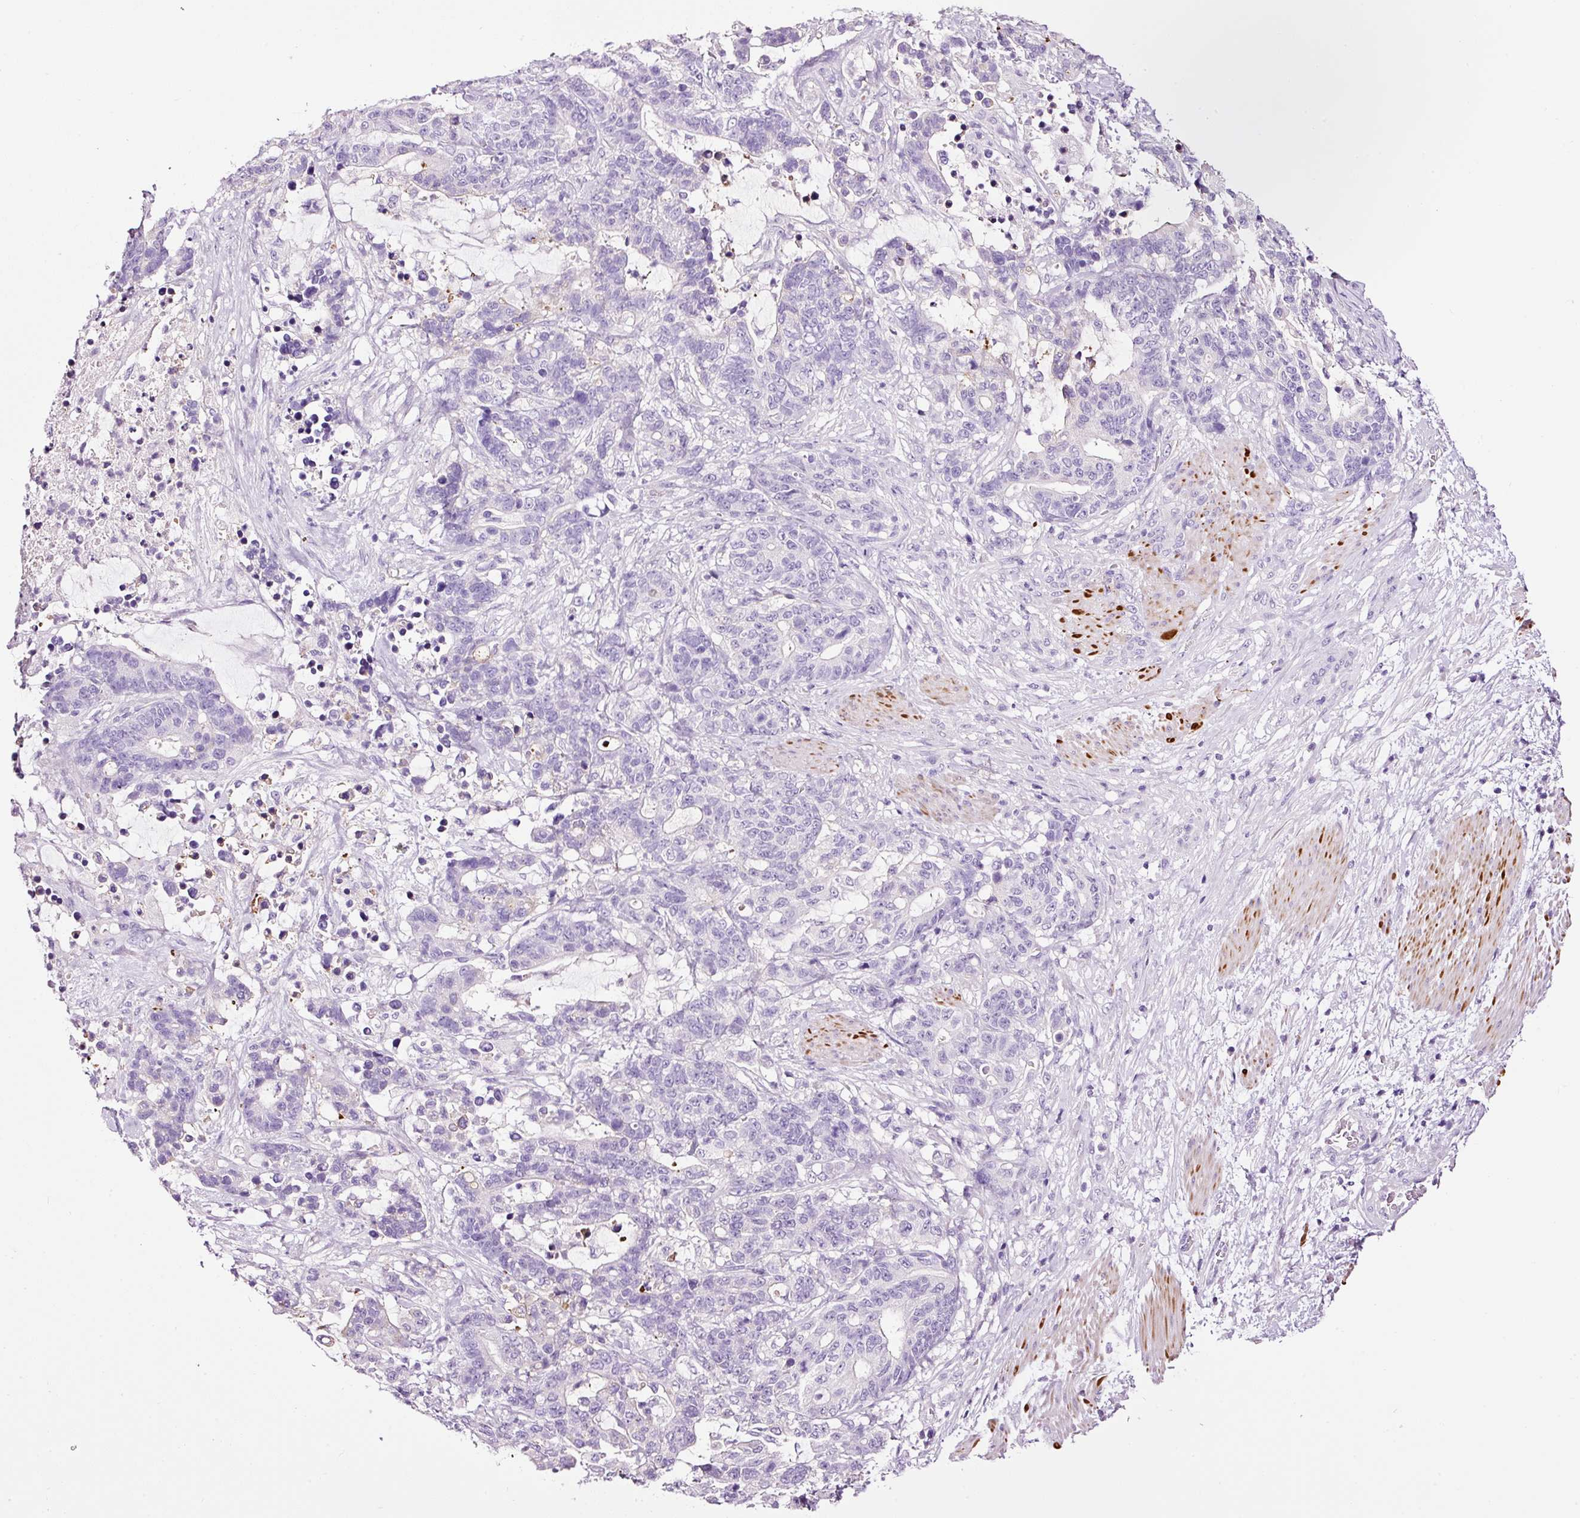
{"staining": {"intensity": "negative", "quantity": "none", "location": "none"}, "tissue": "stomach cancer", "cell_type": "Tumor cells", "image_type": "cancer", "snomed": [{"axis": "morphology", "description": "Normal tissue, NOS"}, {"axis": "morphology", "description": "Adenocarcinoma, NOS"}, {"axis": "topography", "description": "Stomach"}], "caption": "Immunohistochemistry image of neoplastic tissue: adenocarcinoma (stomach) stained with DAB shows no significant protein positivity in tumor cells.", "gene": "PAM", "patient": {"sex": "female", "age": 64}}